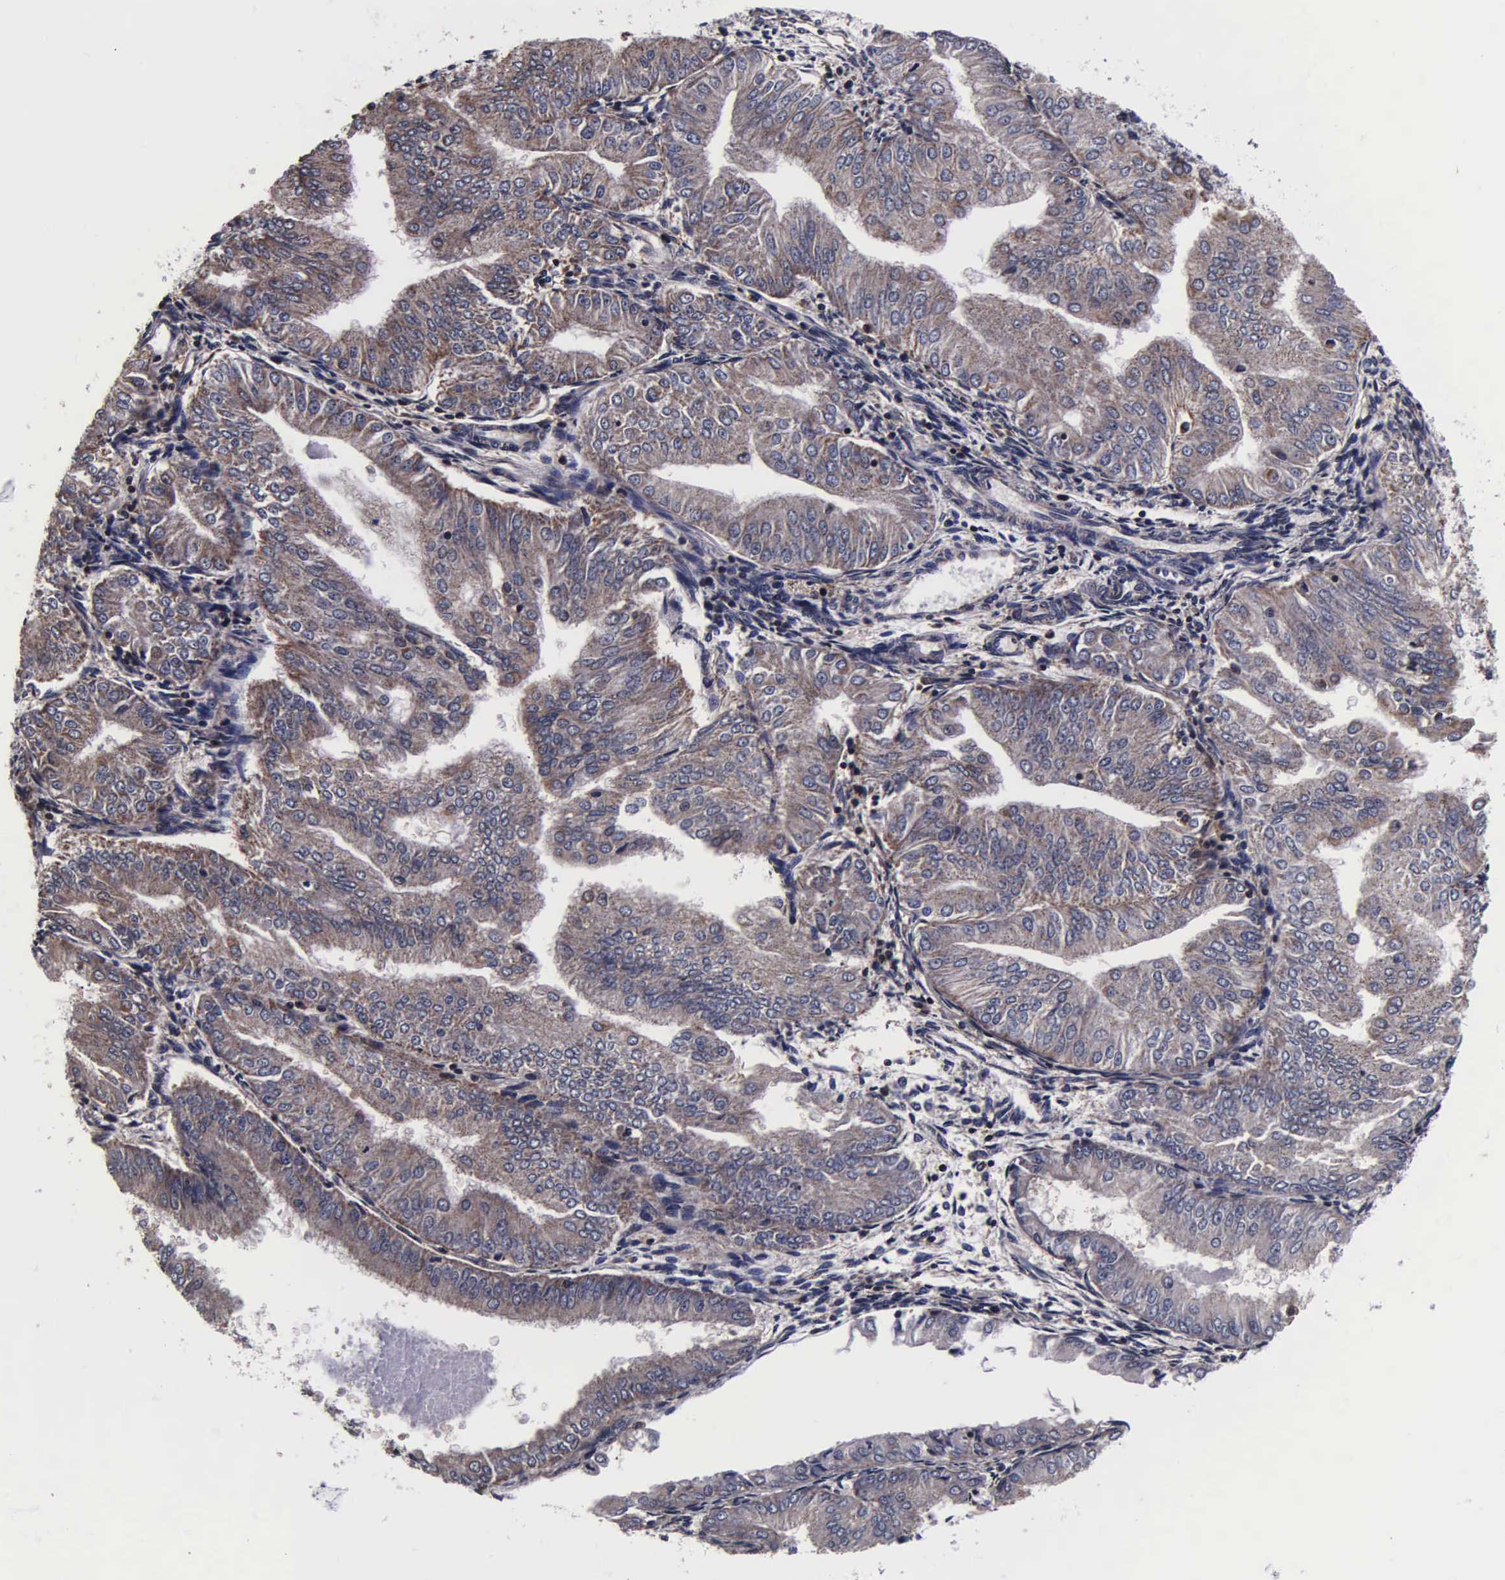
{"staining": {"intensity": "weak", "quantity": ">75%", "location": "cytoplasmic/membranous"}, "tissue": "endometrial cancer", "cell_type": "Tumor cells", "image_type": "cancer", "snomed": [{"axis": "morphology", "description": "Adenocarcinoma, NOS"}, {"axis": "topography", "description": "Endometrium"}], "caption": "Immunohistochemical staining of adenocarcinoma (endometrial) reveals low levels of weak cytoplasmic/membranous protein expression in about >75% of tumor cells.", "gene": "PSMA3", "patient": {"sex": "female", "age": 53}}